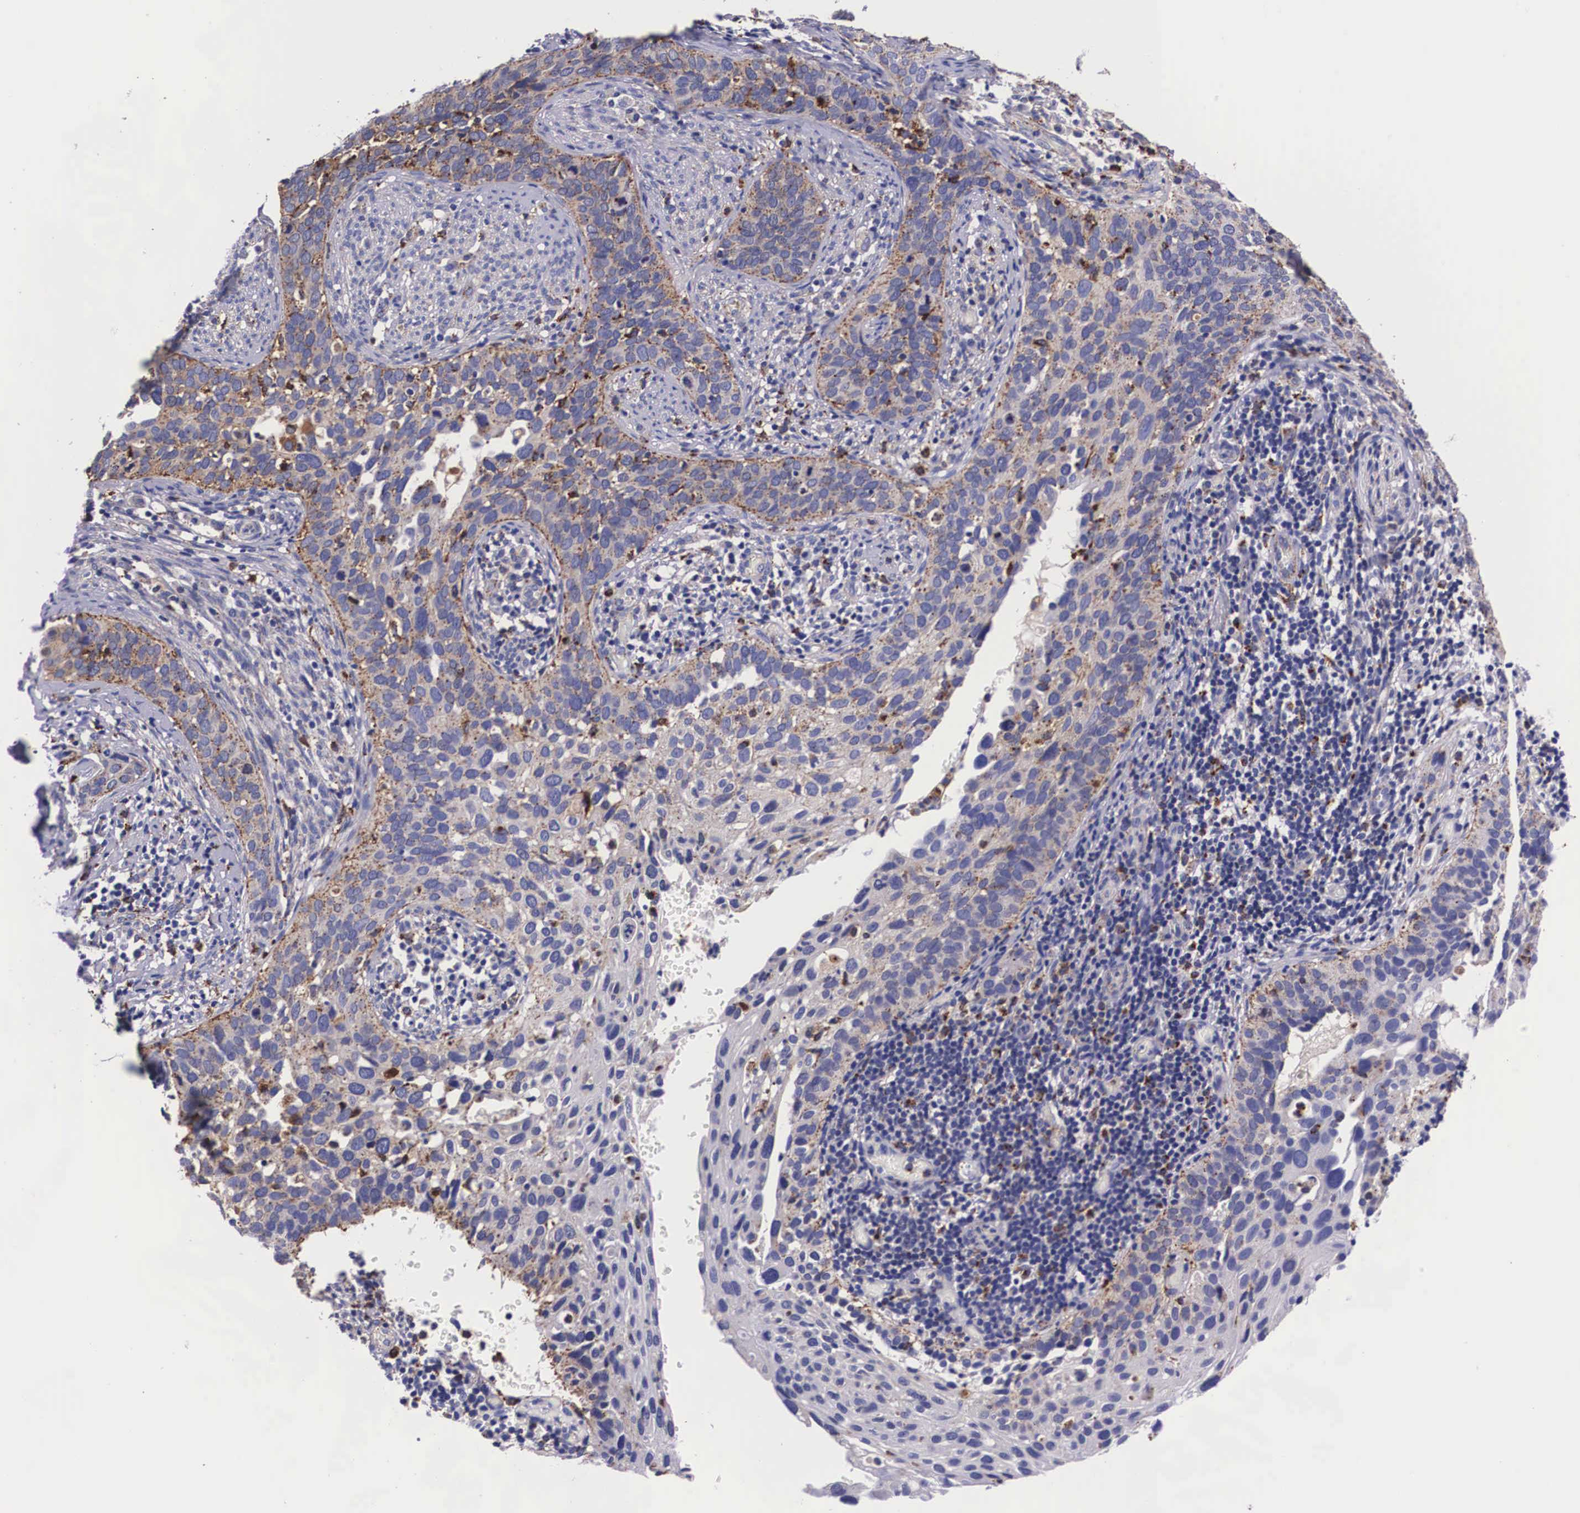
{"staining": {"intensity": "weak", "quantity": "25%-75%", "location": "cytoplasmic/membranous"}, "tissue": "cervical cancer", "cell_type": "Tumor cells", "image_type": "cancer", "snomed": [{"axis": "morphology", "description": "Squamous cell carcinoma, NOS"}, {"axis": "topography", "description": "Cervix"}], "caption": "Immunohistochemistry (IHC) (DAB (3,3'-diaminobenzidine)) staining of cervical squamous cell carcinoma exhibits weak cytoplasmic/membranous protein expression in approximately 25%-75% of tumor cells.", "gene": "NAGA", "patient": {"sex": "female", "age": 31}}